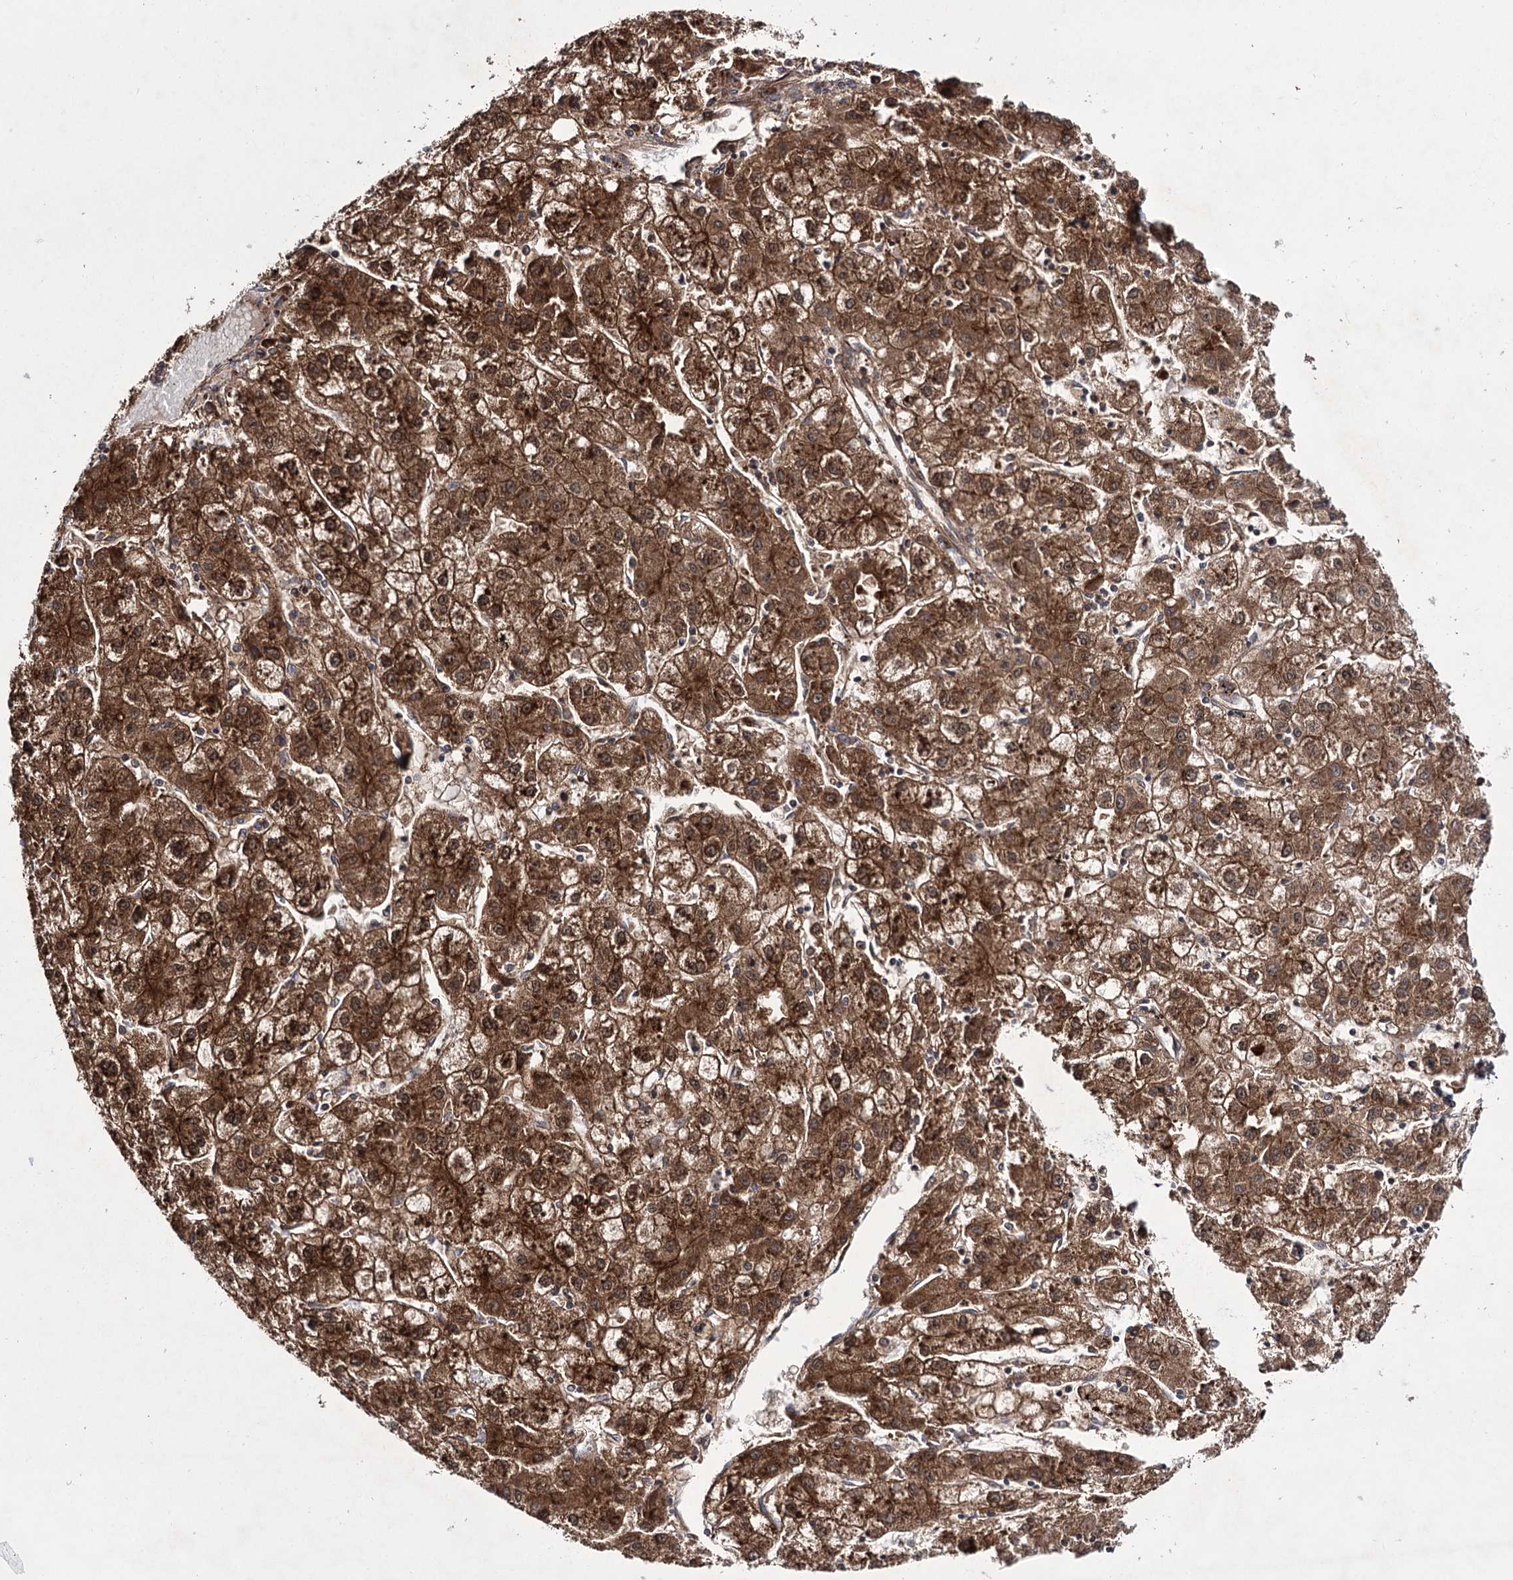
{"staining": {"intensity": "strong", "quantity": ">75%", "location": "cytoplasmic/membranous"}, "tissue": "liver cancer", "cell_type": "Tumor cells", "image_type": "cancer", "snomed": [{"axis": "morphology", "description": "Carcinoma, Hepatocellular, NOS"}, {"axis": "topography", "description": "Liver"}], "caption": "A high amount of strong cytoplasmic/membranous positivity is identified in approximately >75% of tumor cells in liver cancer tissue.", "gene": "HECTD2", "patient": {"sex": "male", "age": 72}}